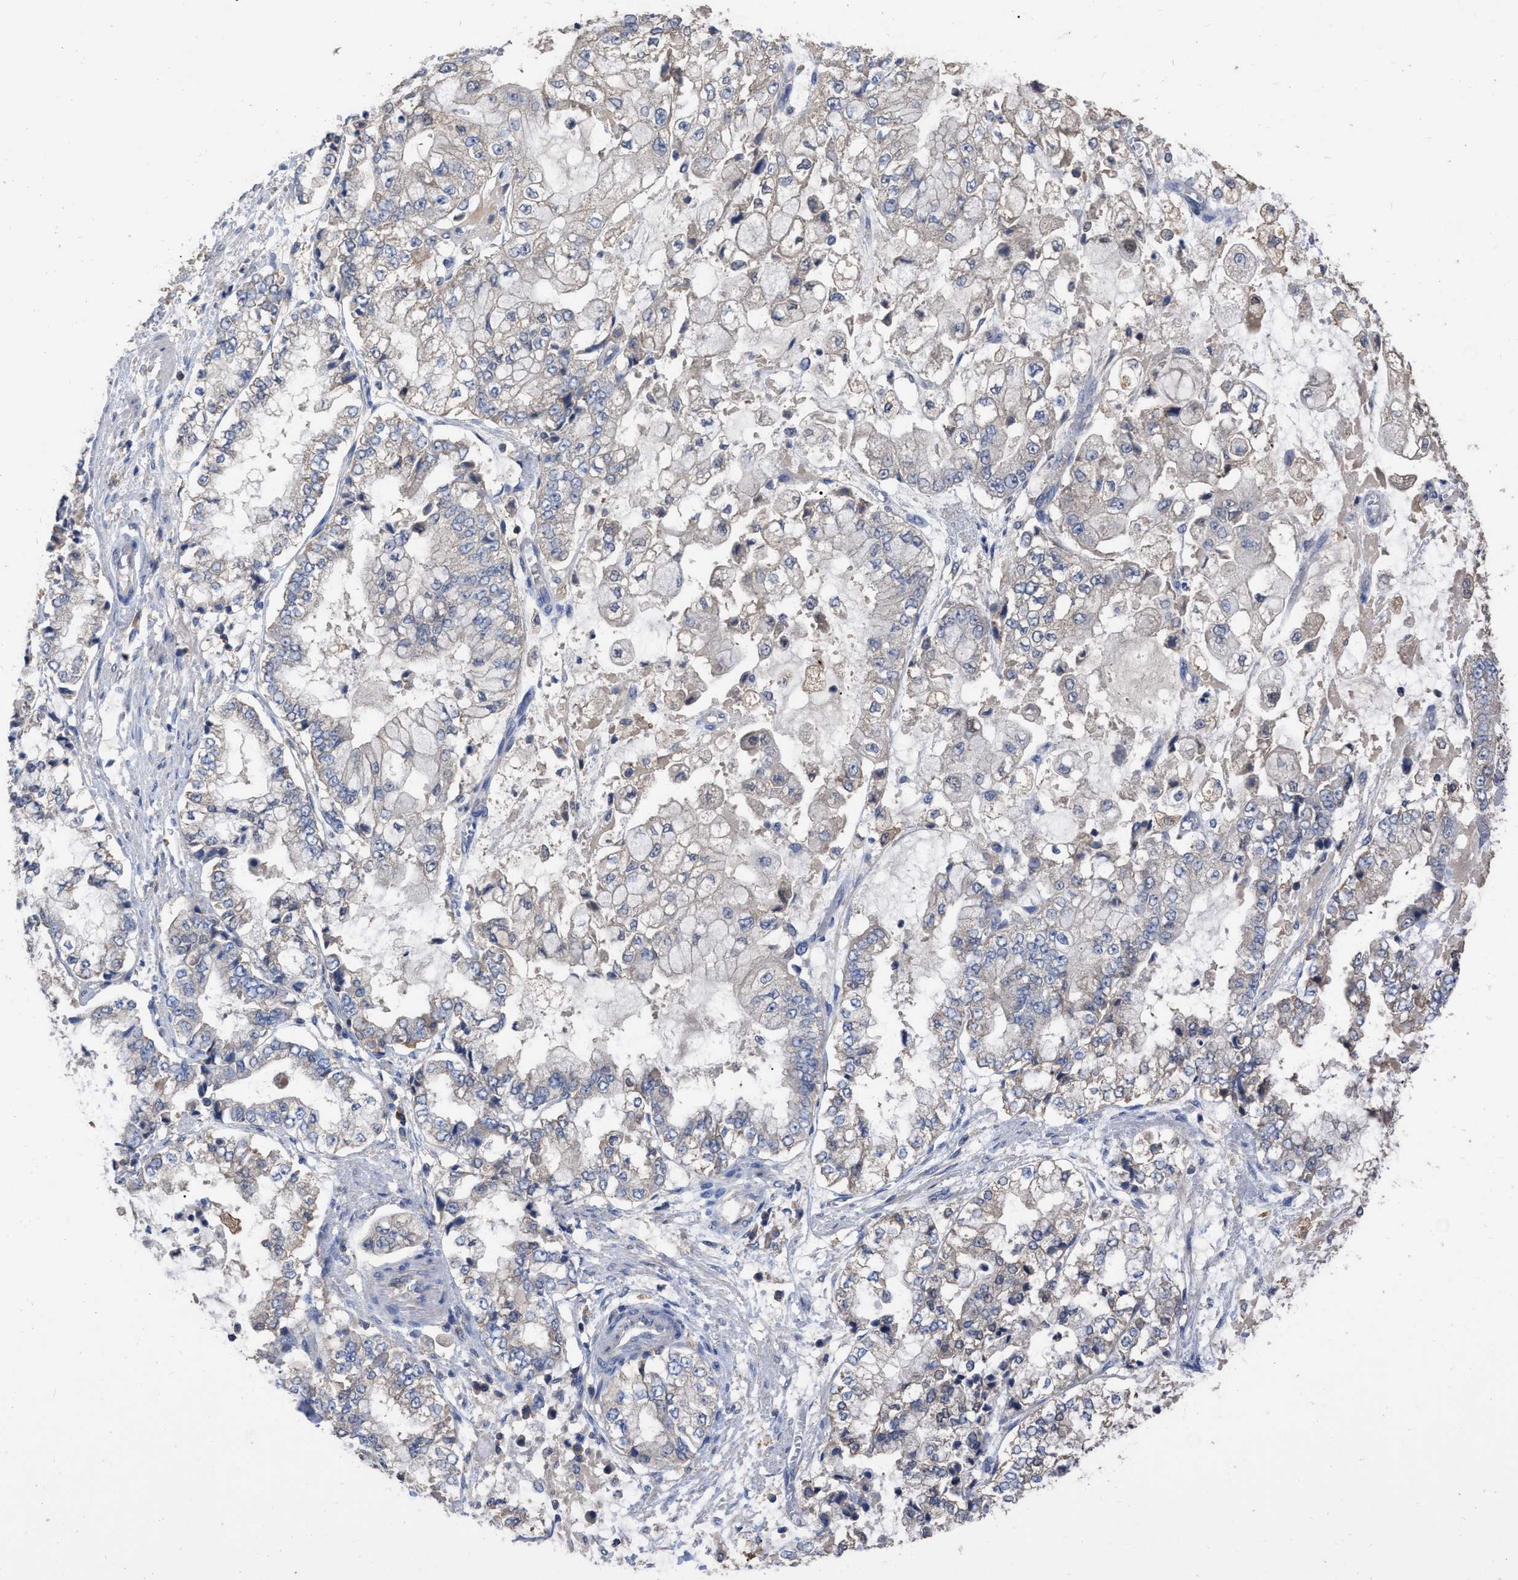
{"staining": {"intensity": "negative", "quantity": "none", "location": "none"}, "tissue": "stomach cancer", "cell_type": "Tumor cells", "image_type": "cancer", "snomed": [{"axis": "morphology", "description": "Adenocarcinoma, NOS"}, {"axis": "topography", "description": "Stomach"}], "caption": "Stomach adenocarcinoma stained for a protein using immunohistochemistry (IHC) exhibits no positivity tumor cells.", "gene": "GPR179", "patient": {"sex": "male", "age": 76}}